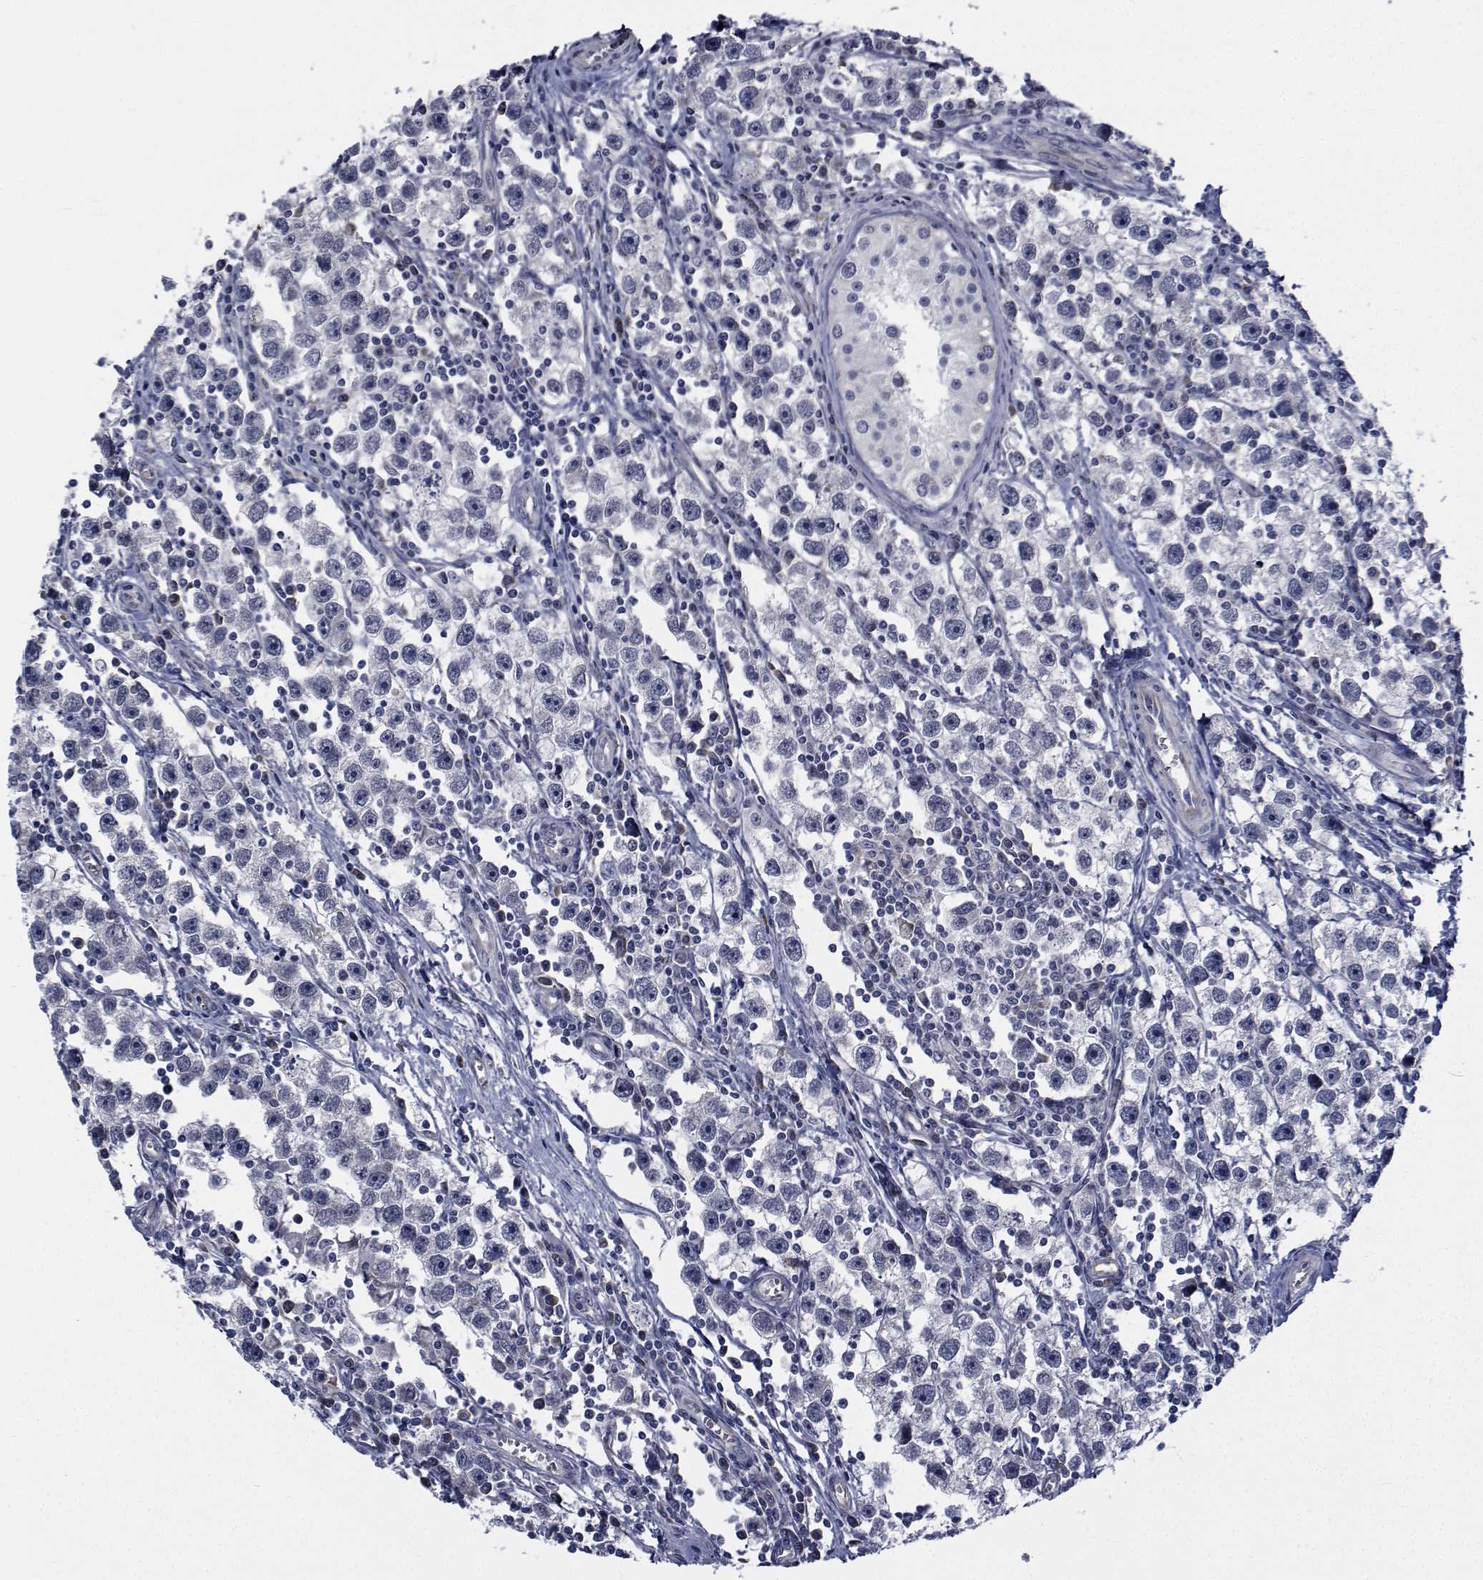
{"staining": {"intensity": "negative", "quantity": "none", "location": "none"}, "tissue": "testis cancer", "cell_type": "Tumor cells", "image_type": "cancer", "snomed": [{"axis": "morphology", "description": "Seminoma, NOS"}, {"axis": "topography", "description": "Testis"}], "caption": "Micrograph shows no significant protein staining in tumor cells of seminoma (testis). Nuclei are stained in blue.", "gene": "TTBK1", "patient": {"sex": "male", "age": 30}}